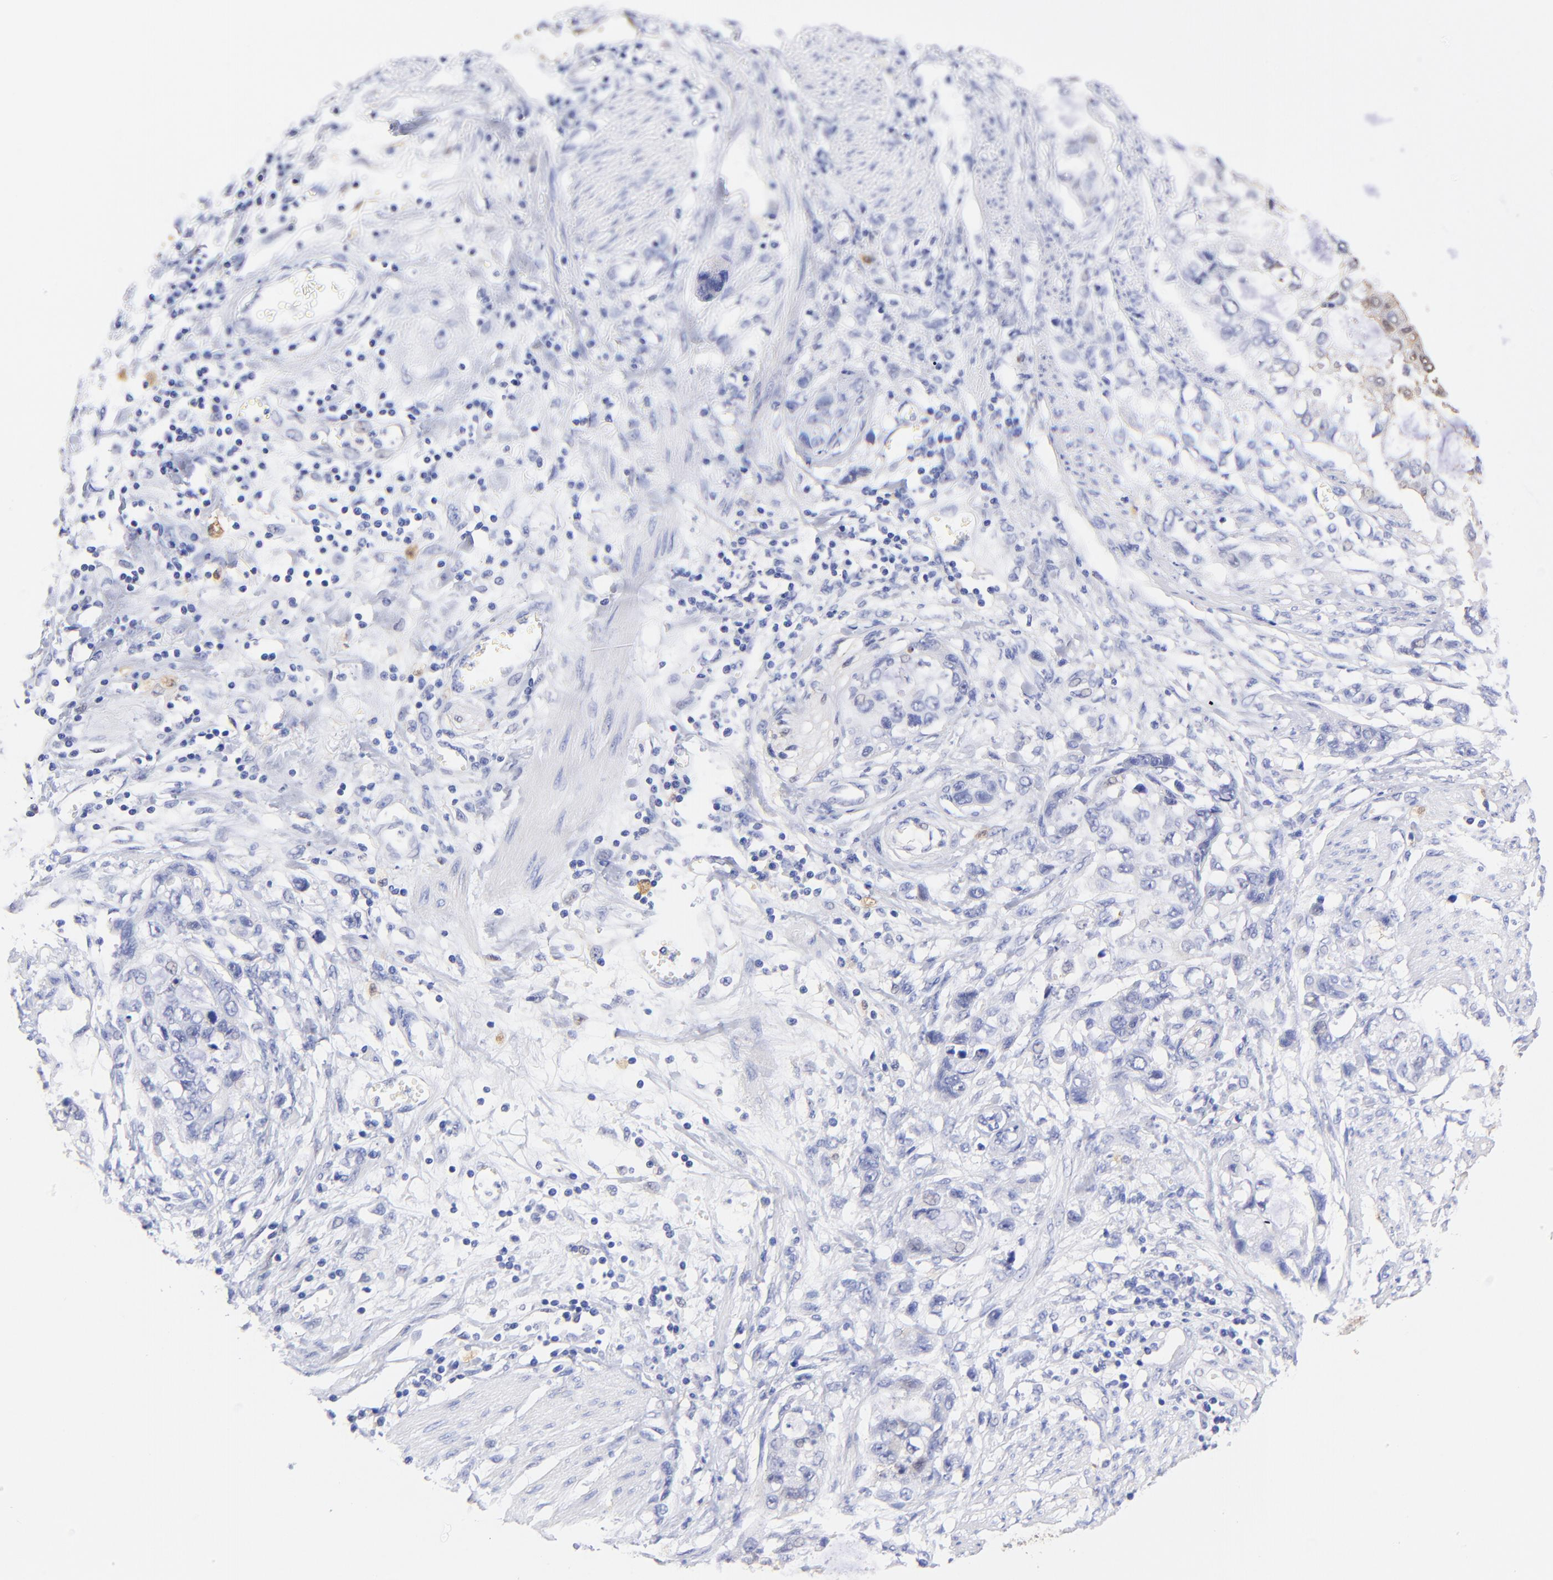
{"staining": {"intensity": "negative", "quantity": "none", "location": "none"}, "tissue": "stomach cancer", "cell_type": "Tumor cells", "image_type": "cancer", "snomed": [{"axis": "morphology", "description": "Adenocarcinoma, NOS"}, {"axis": "topography", "description": "Stomach, upper"}], "caption": "Protein analysis of stomach adenocarcinoma exhibits no significant expression in tumor cells. The staining was performed using DAB (3,3'-diaminobenzidine) to visualize the protein expression in brown, while the nuclei were stained in blue with hematoxylin (Magnification: 20x).", "gene": "ALDH1A1", "patient": {"sex": "female", "age": 52}}